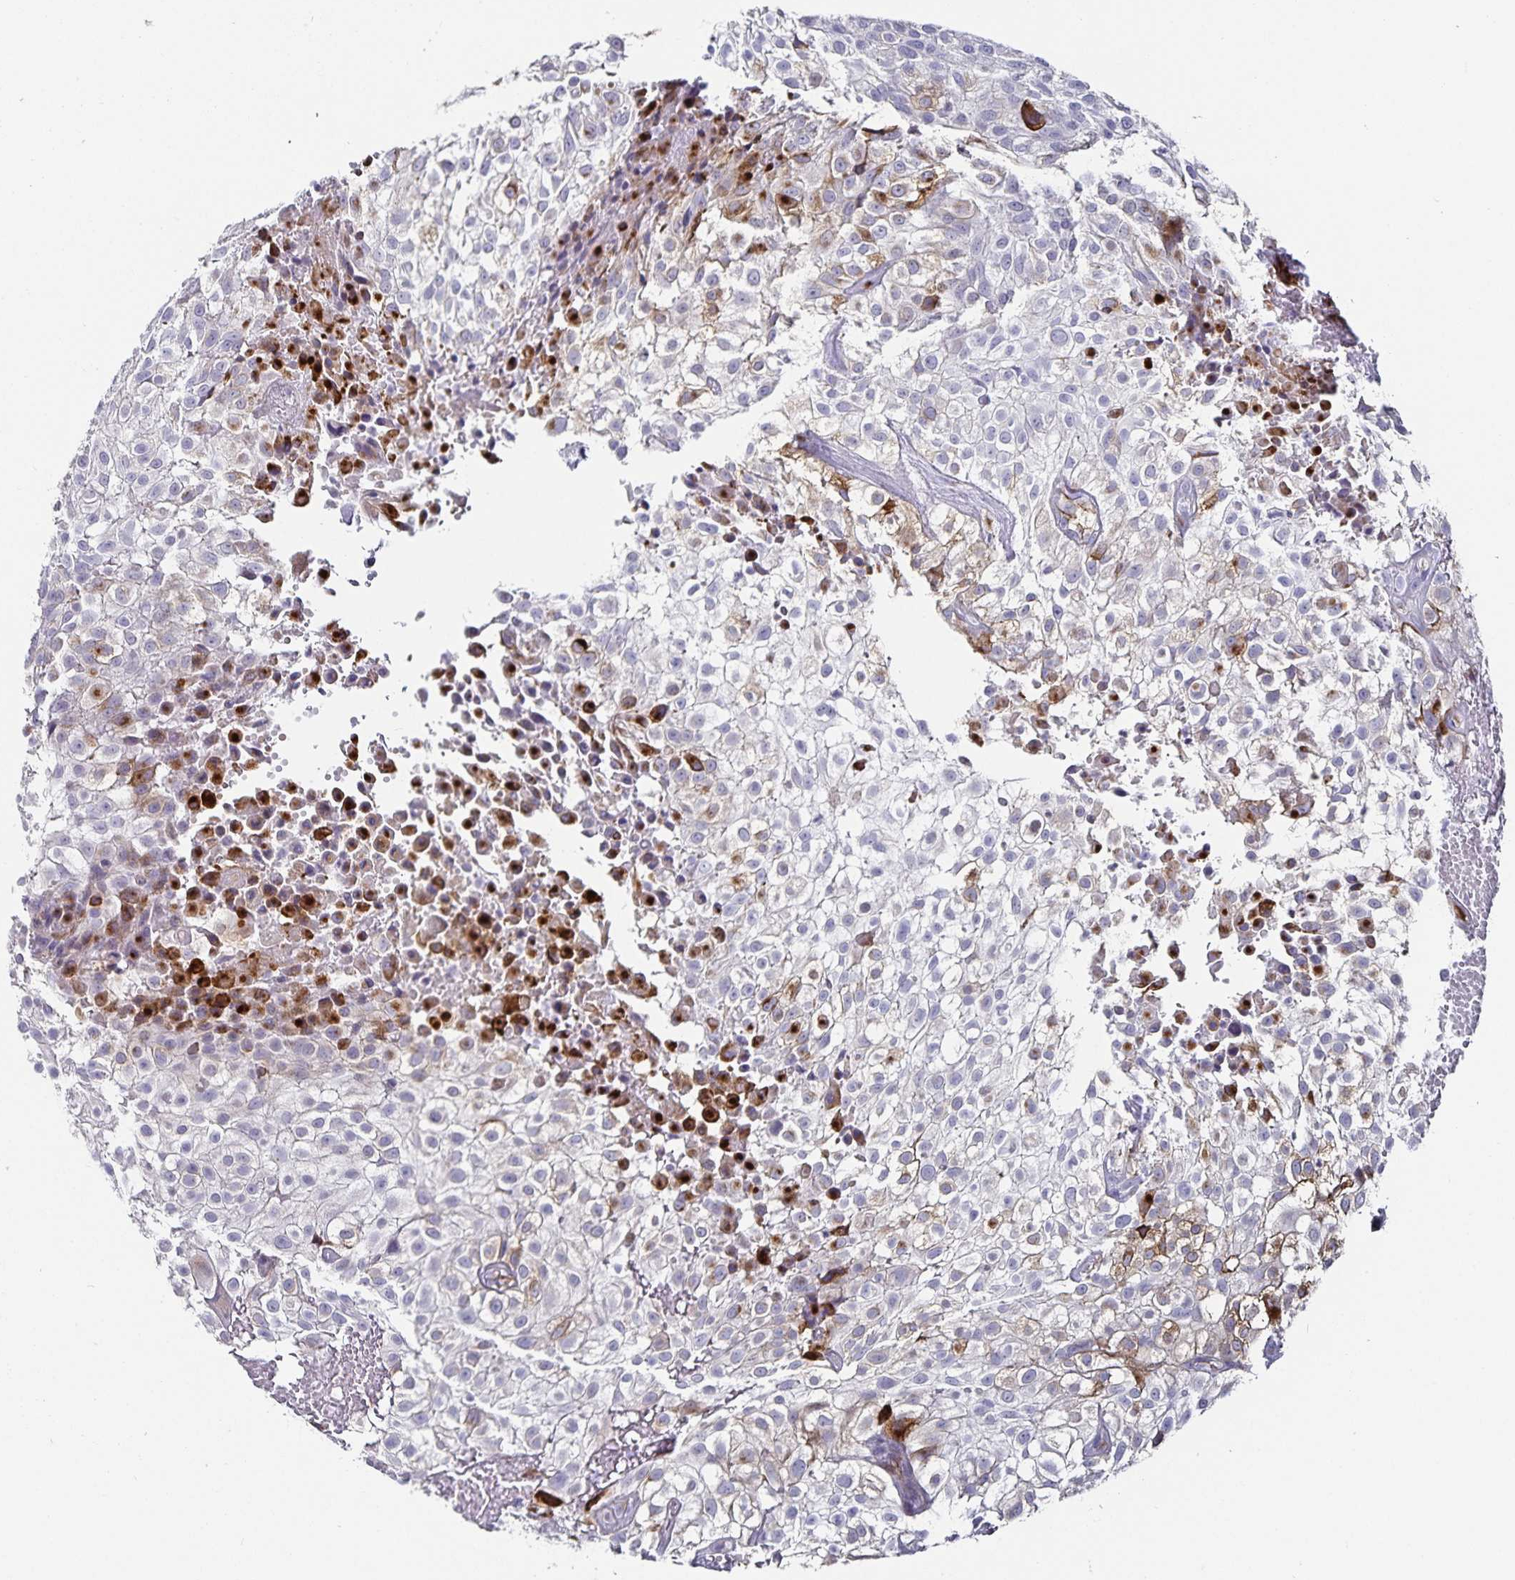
{"staining": {"intensity": "weak", "quantity": "<25%", "location": "cytoplasmic/membranous"}, "tissue": "urothelial cancer", "cell_type": "Tumor cells", "image_type": "cancer", "snomed": [{"axis": "morphology", "description": "Urothelial carcinoma, High grade"}, {"axis": "topography", "description": "Urinary bladder"}], "caption": "Immunohistochemistry of human urothelial cancer reveals no staining in tumor cells.", "gene": "PODXL", "patient": {"sex": "male", "age": 56}}